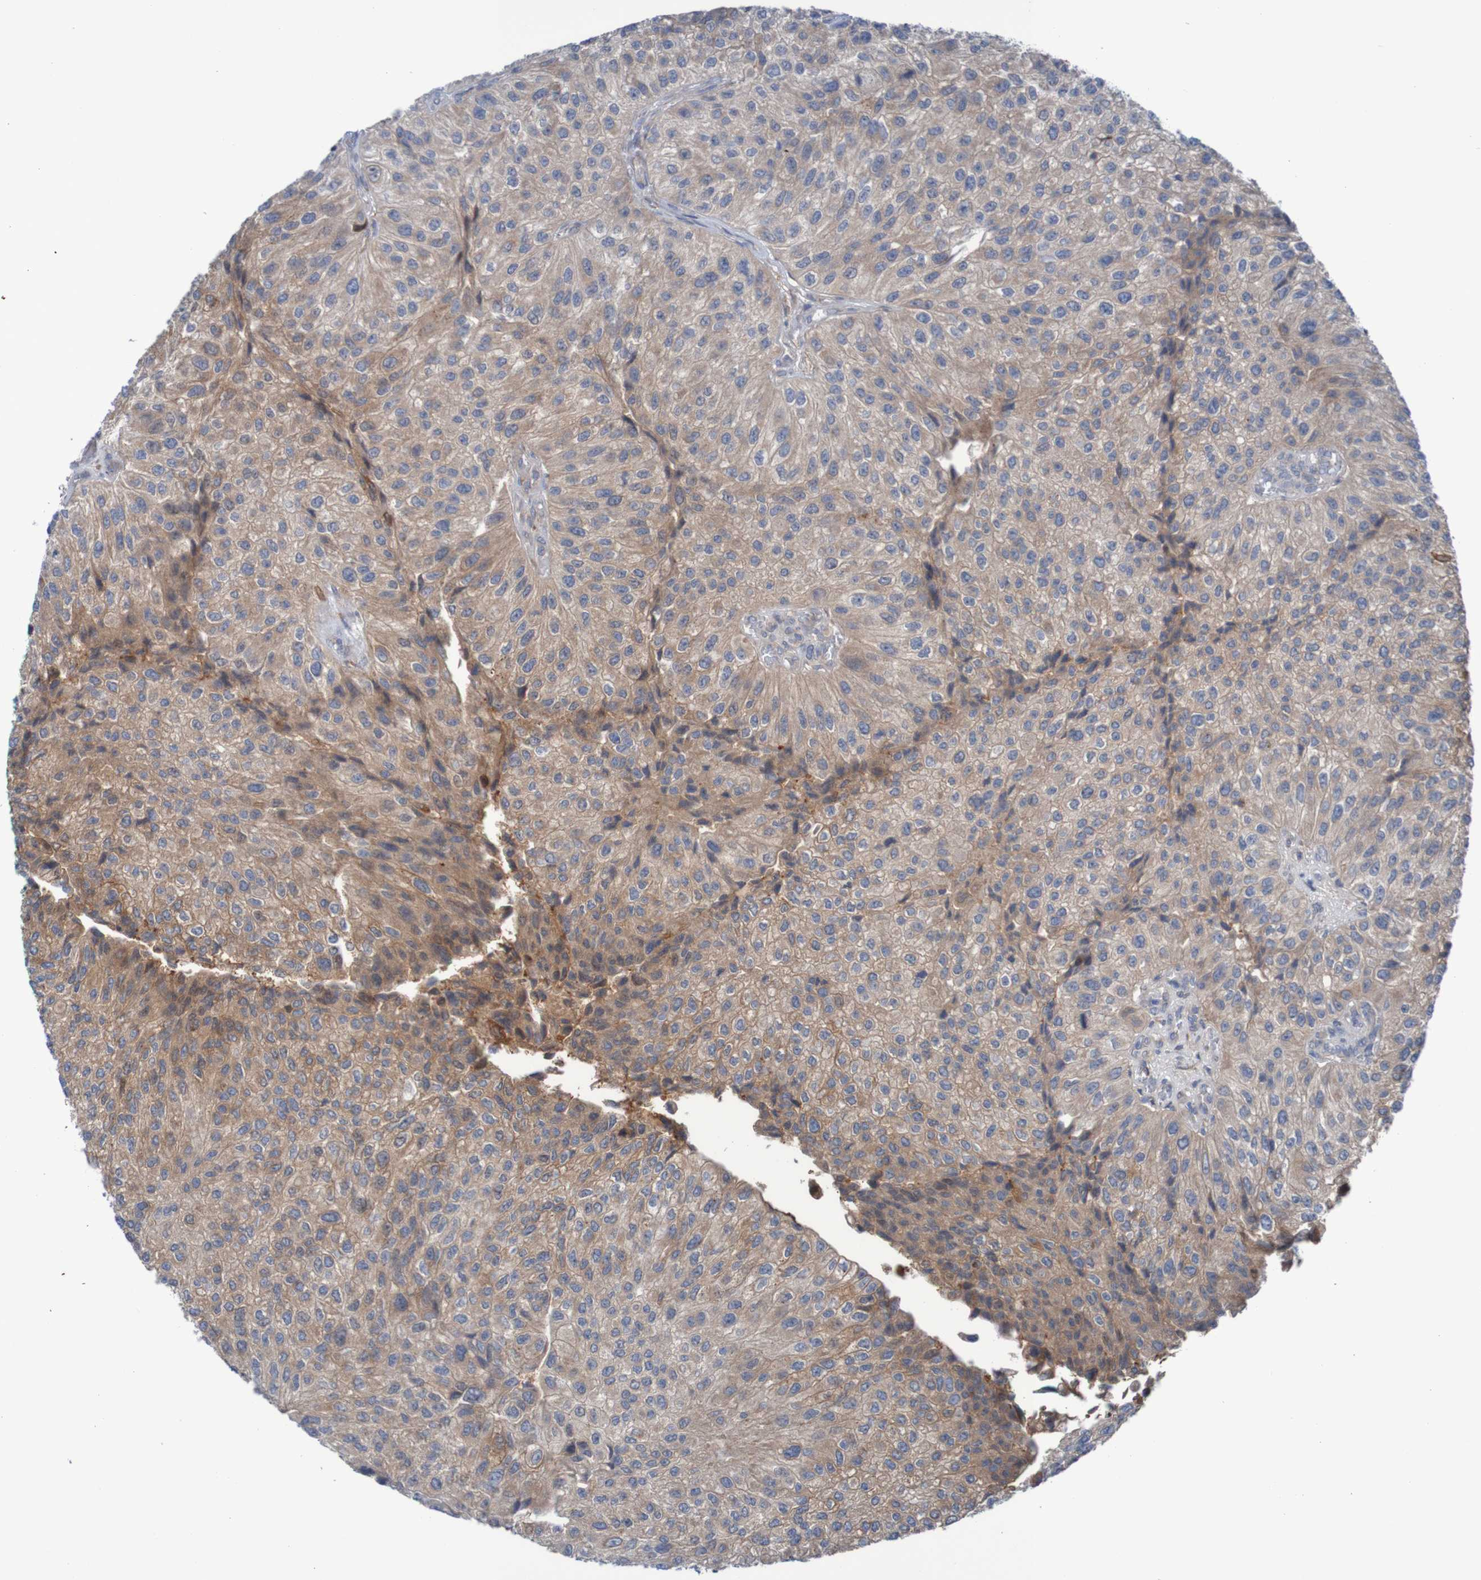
{"staining": {"intensity": "moderate", "quantity": ">75%", "location": "cytoplasmic/membranous"}, "tissue": "urothelial cancer", "cell_type": "Tumor cells", "image_type": "cancer", "snomed": [{"axis": "morphology", "description": "Urothelial carcinoma, High grade"}, {"axis": "topography", "description": "Kidney"}, {"axis": "topography", "description": "Urinary bladder"}], "caption": "A photomicrograph of urothelial cancer stained for a protein exhibits moderate cytoplasmic/membranous brown staining in tumor cells. Using DAB (3,3'-diaminobenzidine) (brown) and hematoxylin (blue) stains, captured at high magnification using brightfield microscopy.", "gene": "ANGPT4", "patient": {"sex": "male", "age": 77}}